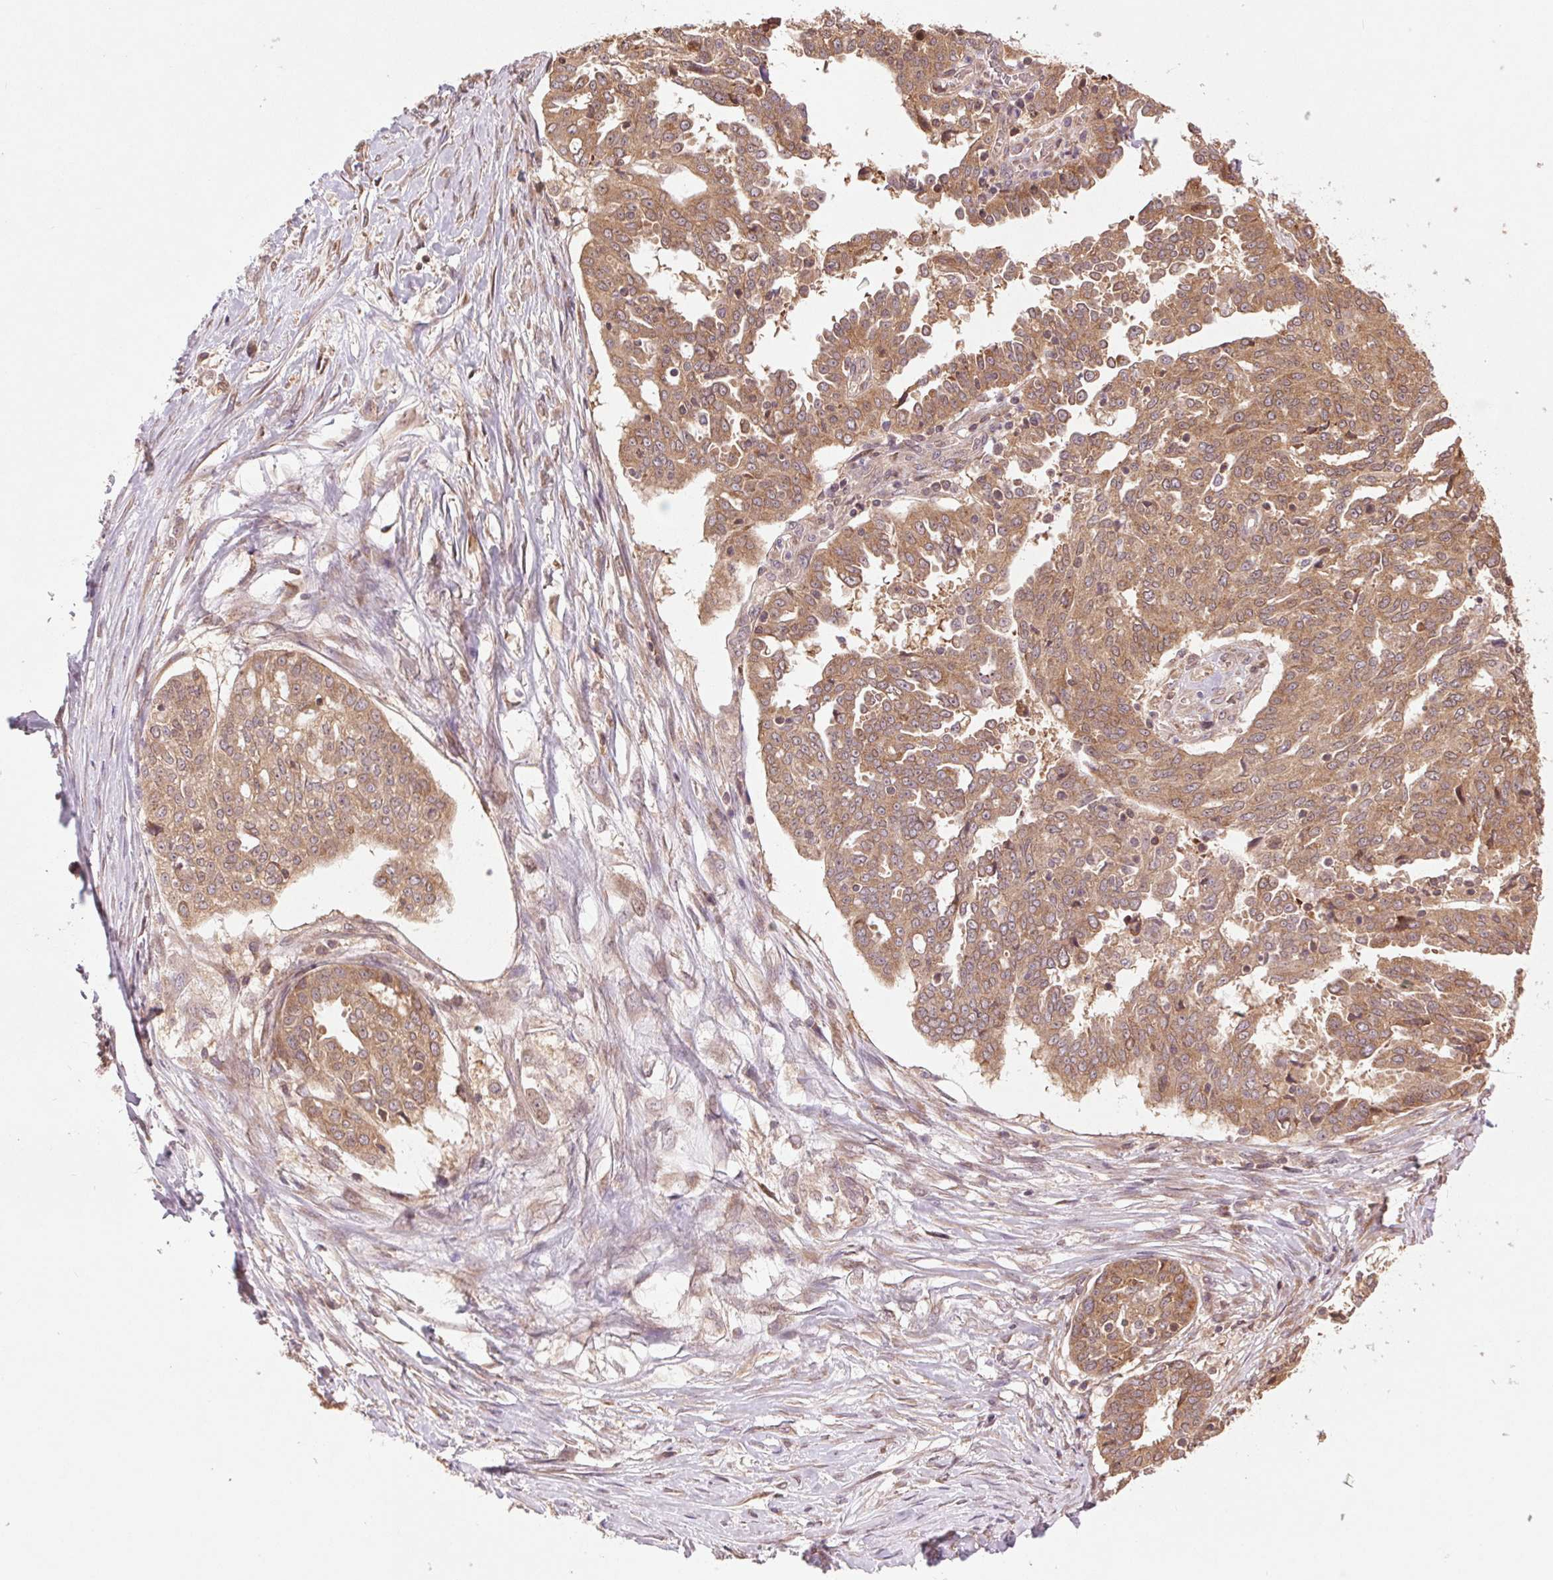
{"staining": {"intensity": "moderate", "quantity": ">75%", "location": "cytoplasmic/membranous"}, "tissue": "ovarian cancer", "cell_type": "Tumor cells", "image_type": "cancer", "snomed": [{"axis": "morphology", "description": "Cystadenocarcinoma, serous, NOS"}, {"axis": "topography", "description": "Ovary"}], "caption": "Approximately >75% of tumor cells in serous cystadenocarcinoma (ovarian) show moderate cytoplasmic/membranous protein positivity as visualized by brown immunohistochemical staining.", "gene": "BTF3L4", "patient": {"sex": "female", "age": 67}}